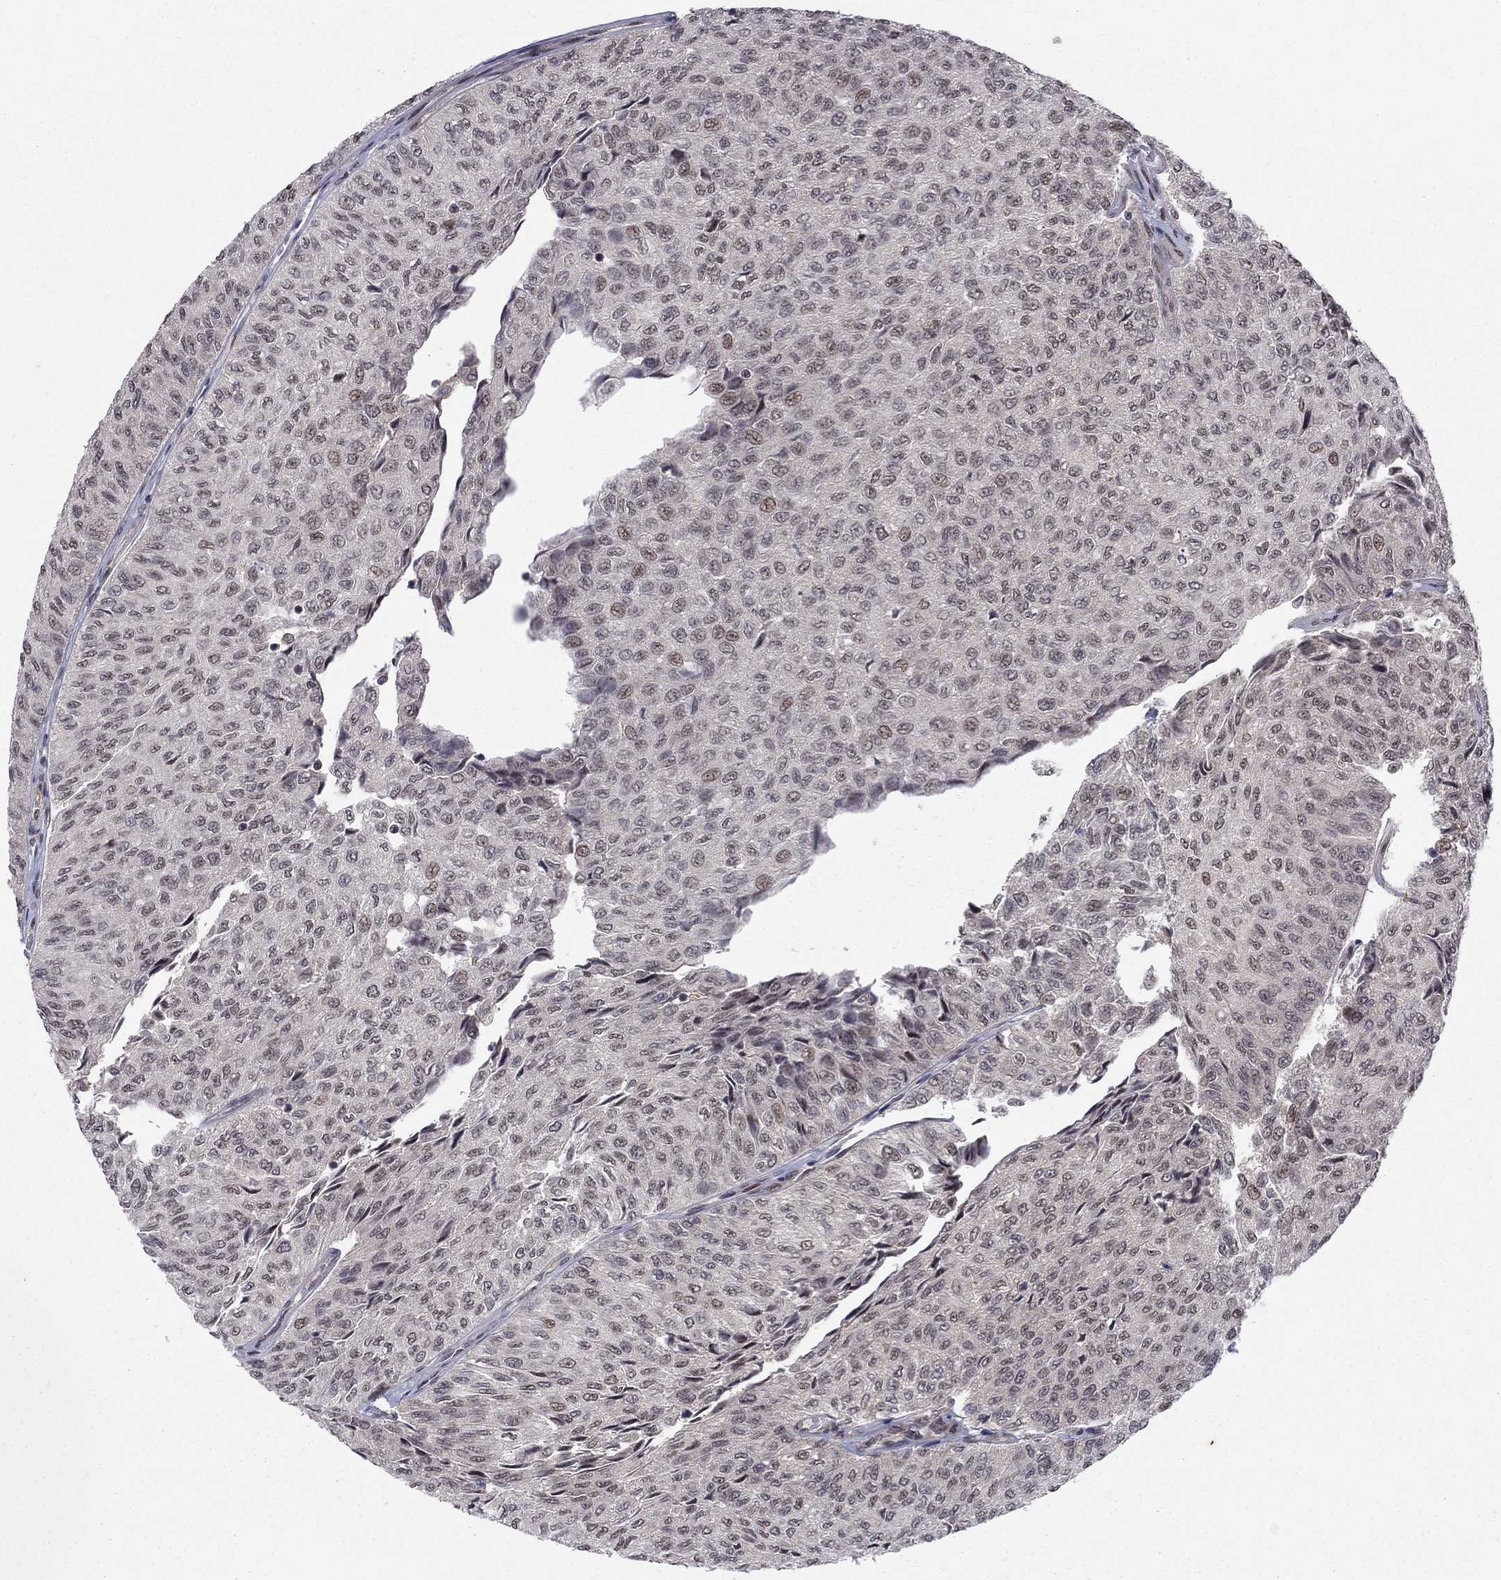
{"staining": {"intensity": "weak", "quantity": "<25%", "location": "nuclear"}, "tissue": "urothelial cancer", "cell_type": "Tumor cells", "image_type": "cancer", "snomed": [{"axis": "morphology", "description": "Urothelial carcinoma, Low grade"}, {"axis": "topography", "description": "Urinary bladder"}], "caption": "An image of human low-grade urothelial carcinoma is negative for staining in tumor cells.", "gene": "PSMC1", "patient": {"sex": "male", "age": 78}}